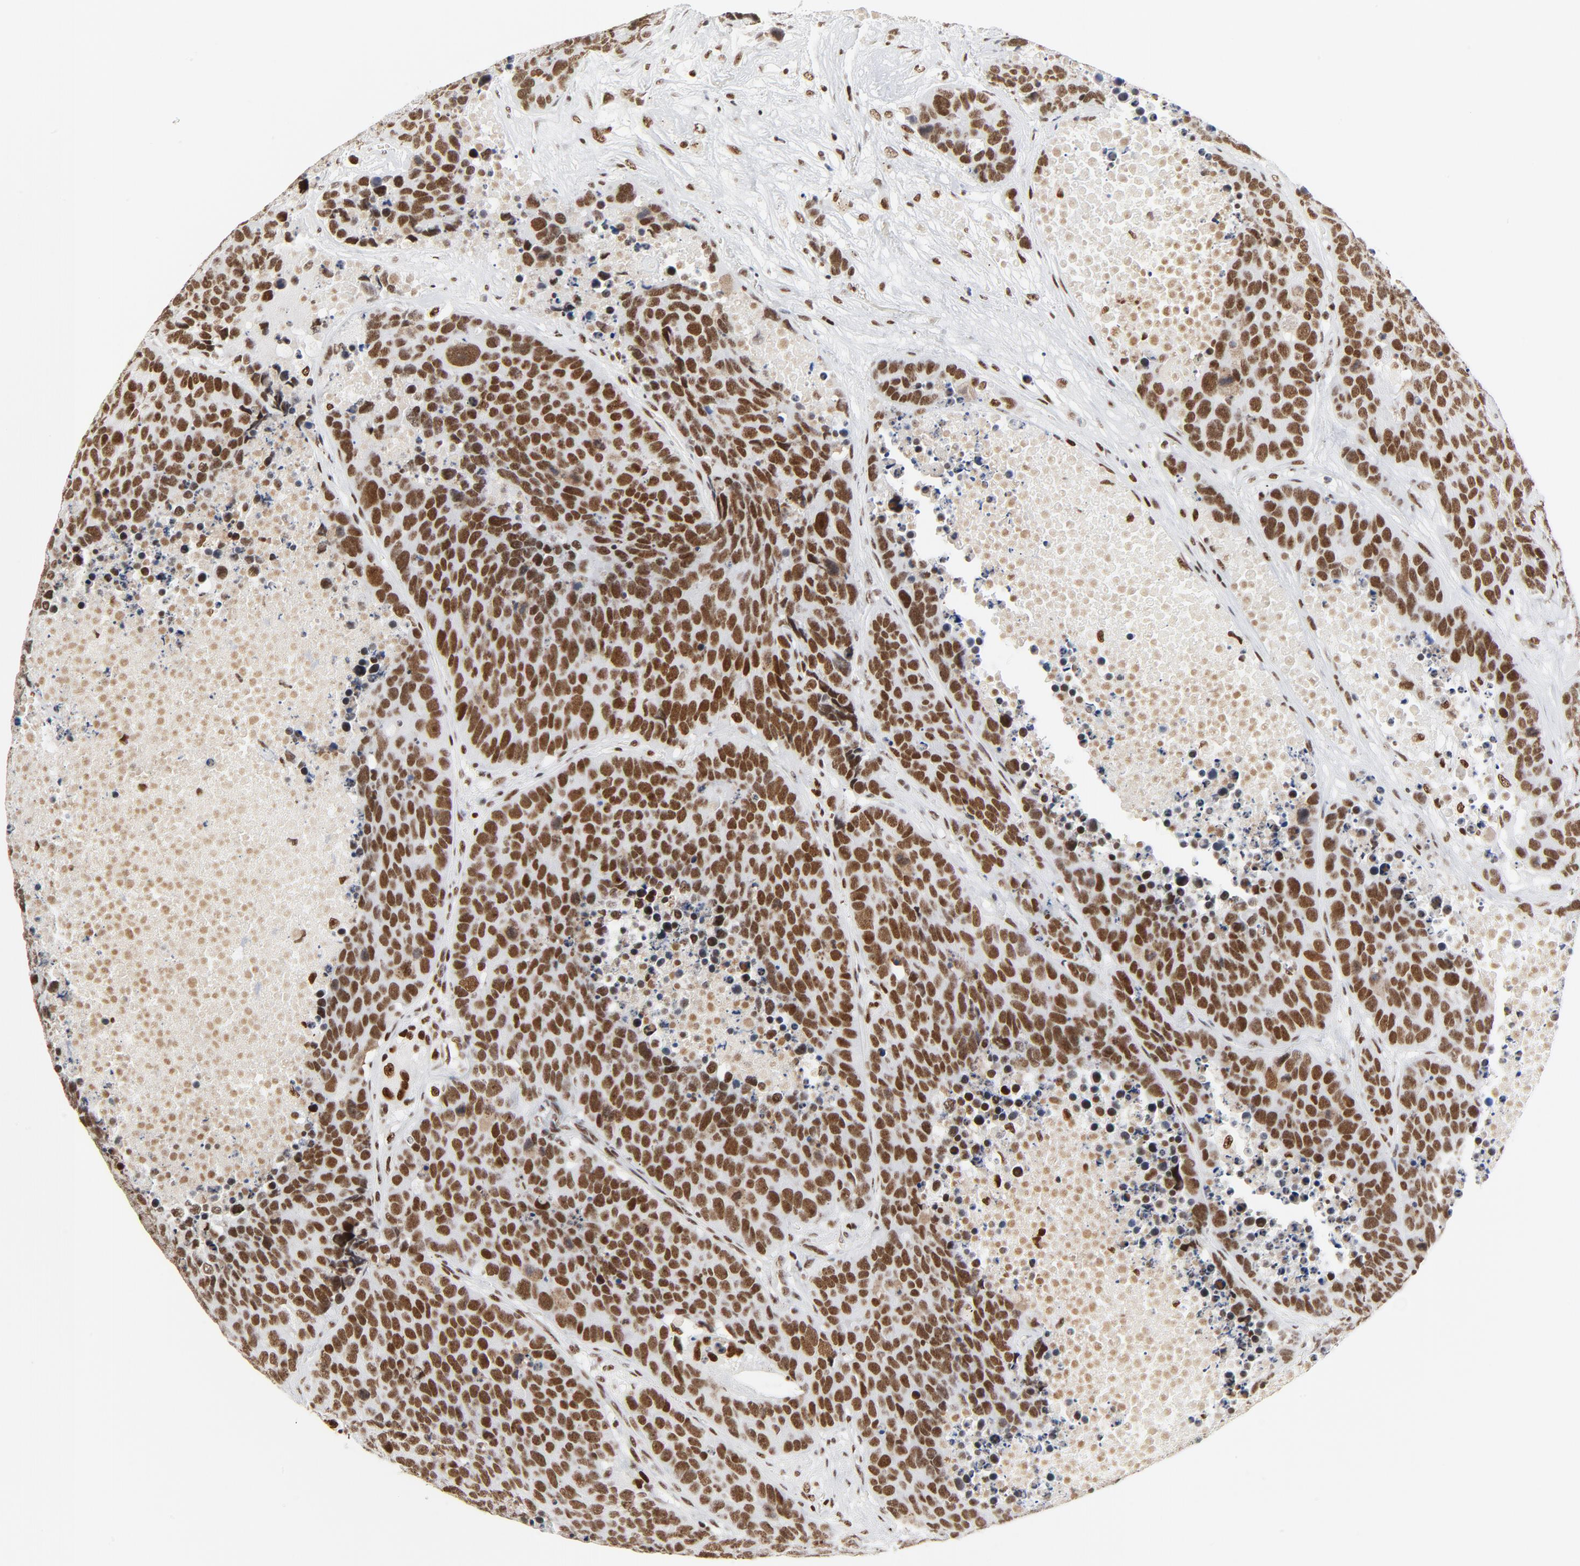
{"staining": {"intensity": "strong", "quantity": ">75%", "location": "nuclear"}, "tissue": "carcinoid", "cell_type": "Tumor cells", "image_type": "cancer", "snomed": [{"axis": "morphology", "description": "Carcinoid, malignant, NOS"}, {"axis": "topography", "description": "Lung"}], "caption": "Approximately >75% of tumor cells in carcinoid show strong nuclear protein staining as visualized by brown immunohistochemical staining.", "gene": "GTF2H1", "patient": {"sex": "male", "age": 60}}